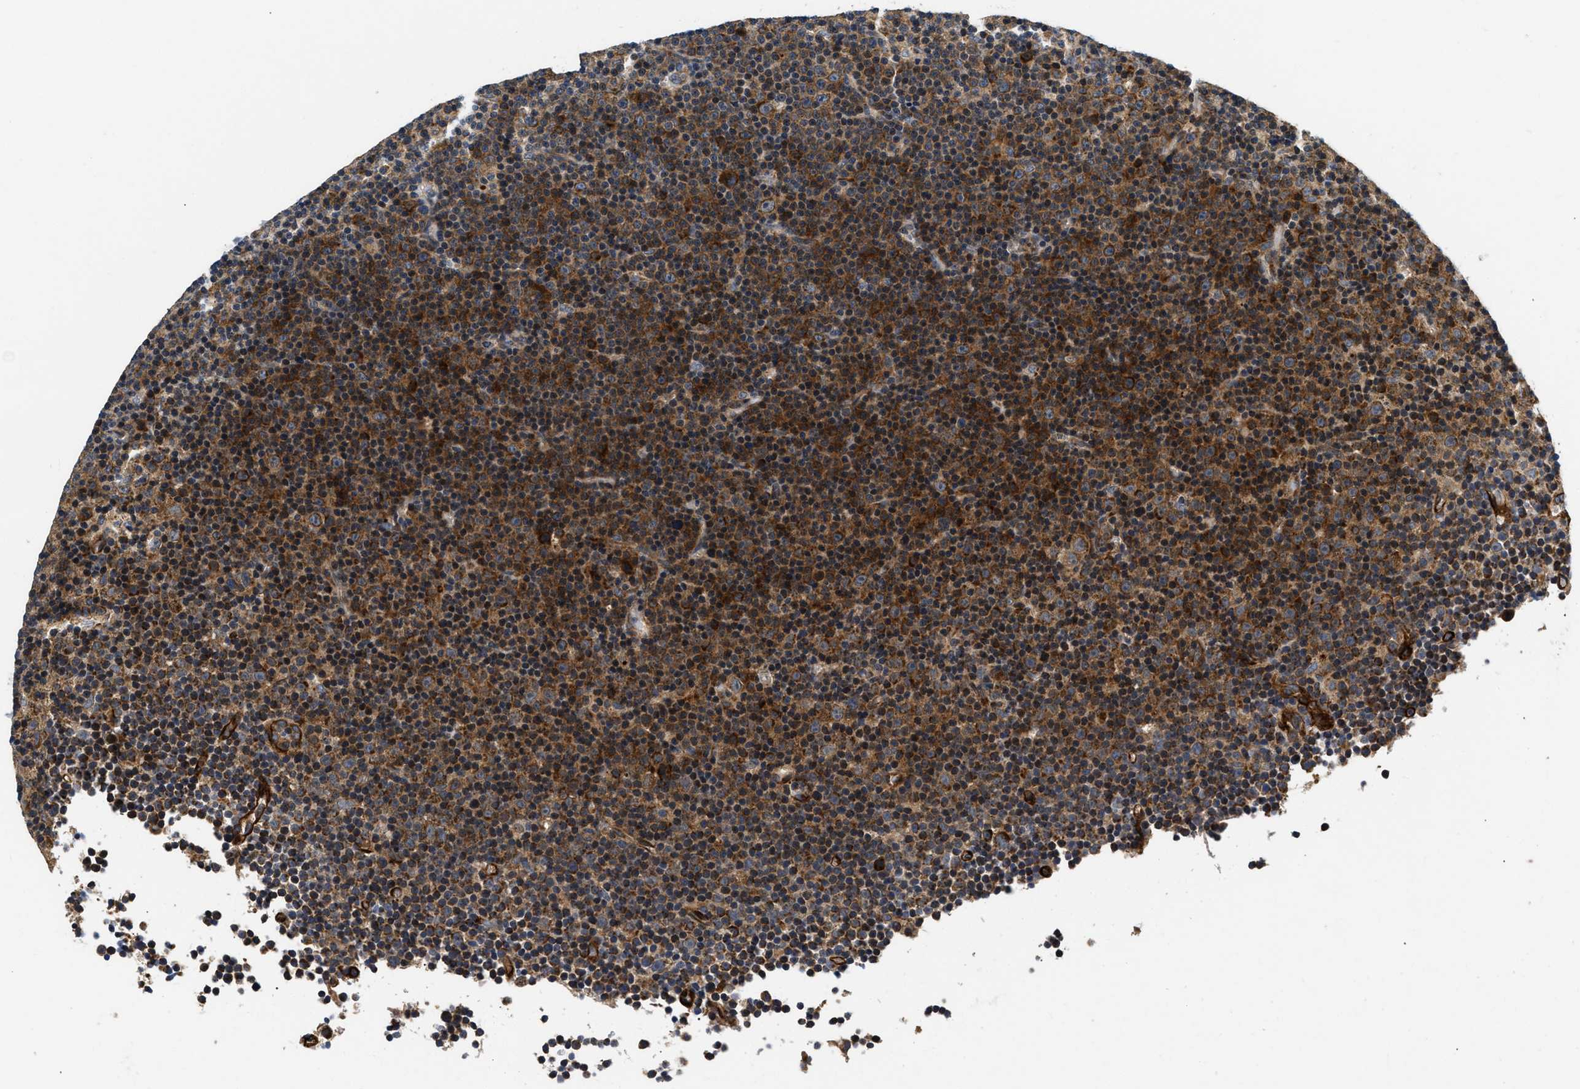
{"staining": {"intensity": "strong", "quantity": ">75%", "location": "cytoplasmic/membranous"}, "tissue": "lymphoma", "cell_type": "Tumor cells", "image_type": "cancer", "snomed": [{"axis": "morphology", "description": "Malignant lymphoma, non-Hodgkin's type, Low grade"}, {"axis": "topography", "description": "Lymph node"}], "caption": "Lymphoma stained with a protein marker demonstrates strong staining in tumor cells.", "gene": "NME6", "patient": {"sex": "female", "age": 67}}